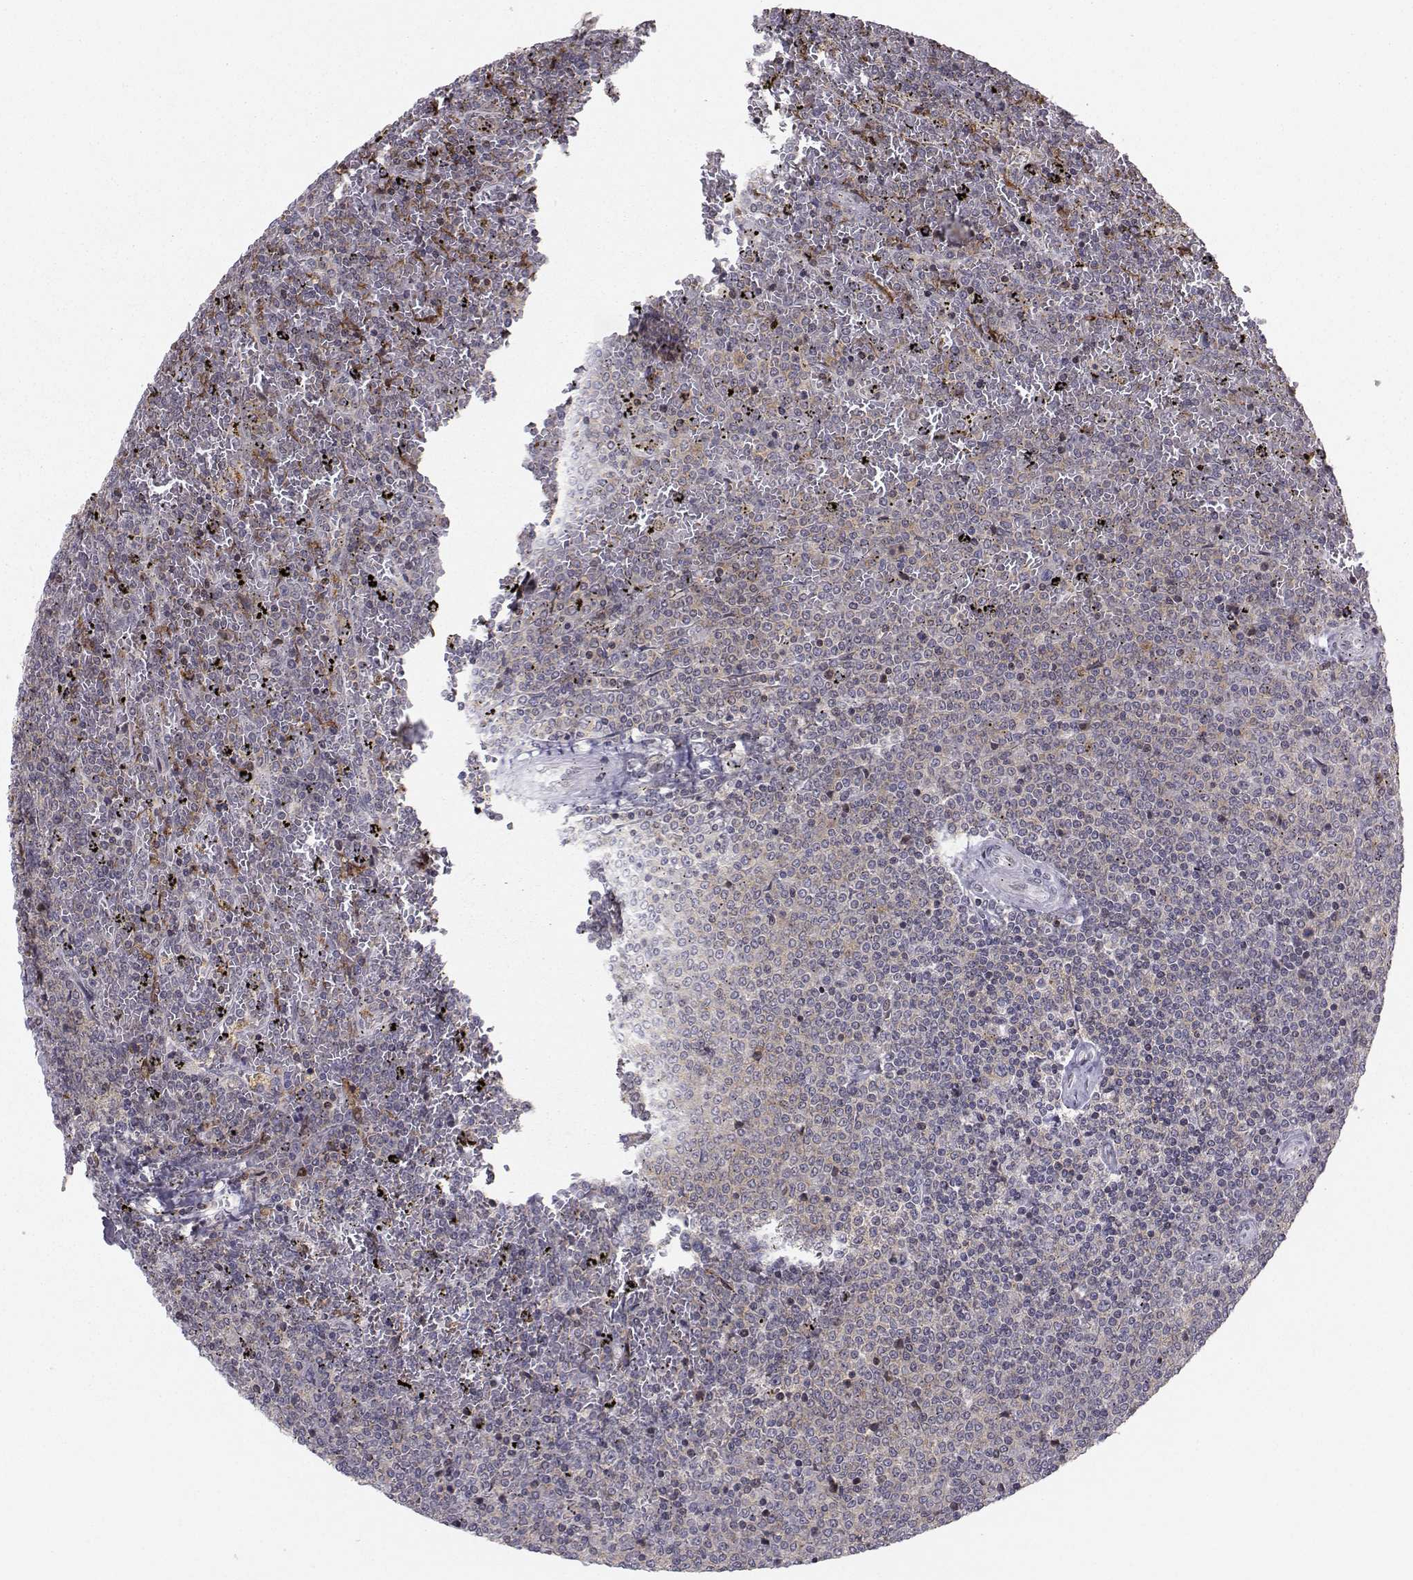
{"staining": {"intensity": "moderate", "quantity": "<25%", "location": "cytoplasmic/membranous"}, "tissue": "lymphoma", "cell_type": "Tumor cells", "image_type": "cancer", "snomed": [{"axis": "morphology", "description": "Malignant lymphoma, non-Hodgkin's type, Low grade"}, {"axis": "topography", "description": "Spleen"}], "caption": "There is low levels of moderate cytoplasmic/membranous positivity in tumor cells of lymphoma, as demonstrated by immunohistochemical staining (brown color).", "gene": "PCP4L1", "patient": {"sex": "female", "age": 77}}